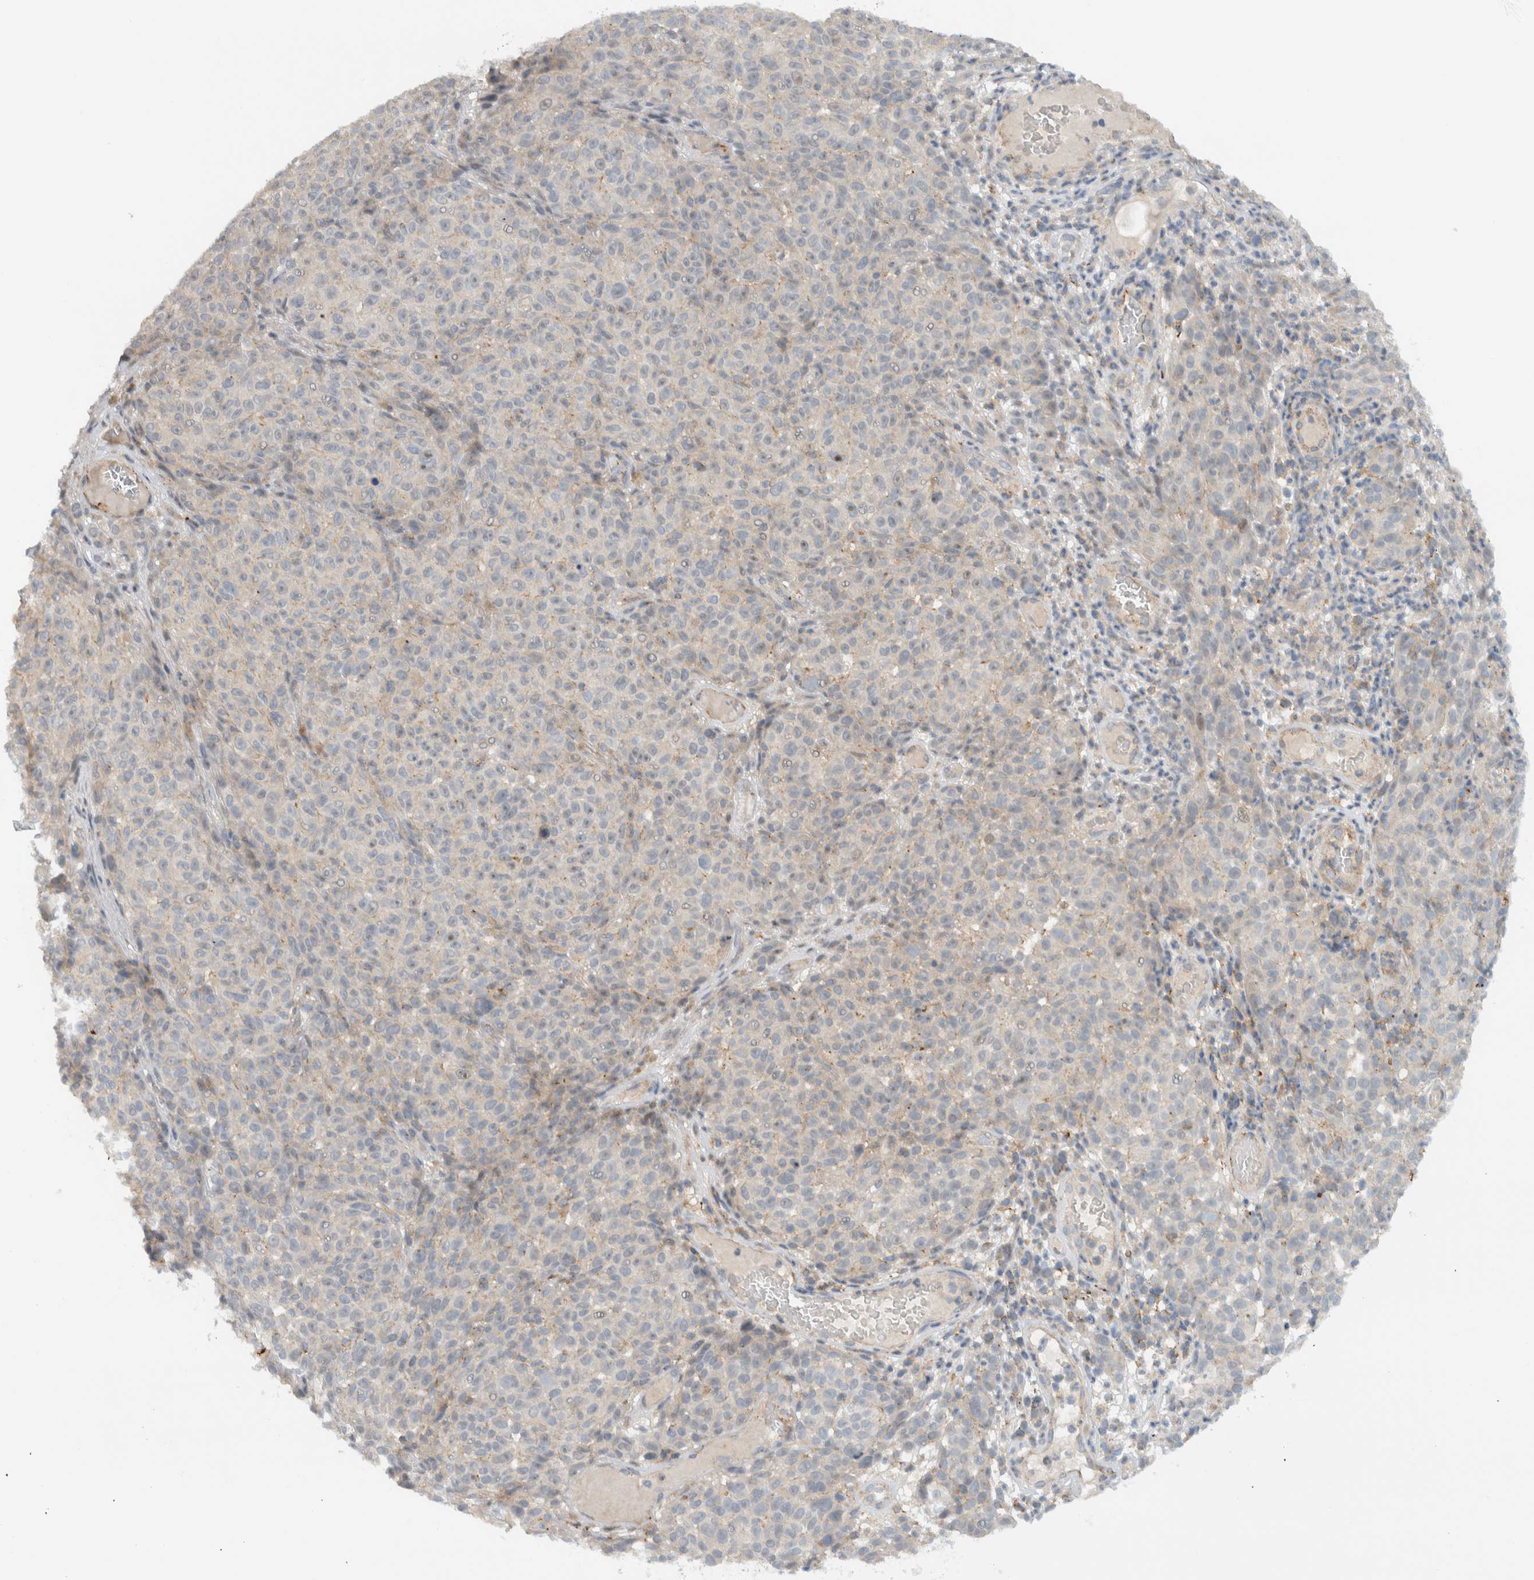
{"staining": {"intensity": "negative", "quantity": "none", "location": "none"}, "tissue": "melanoma", "cell_type": "Tumor cells", "image_type": "cancer", "snomed": [{"axis": "morphology", "description": "Malignant melanoma, NOS"}, {"axis": "topography", "description": "Skin"}], "caption": "An immunohistochemistry (IHC) micrograph of malignant melanoma is shown. There is no staining in tumor cells of malignant melanoma.", "gene": "MPRIP", "patient": {"sex": "female", "age": 82}}